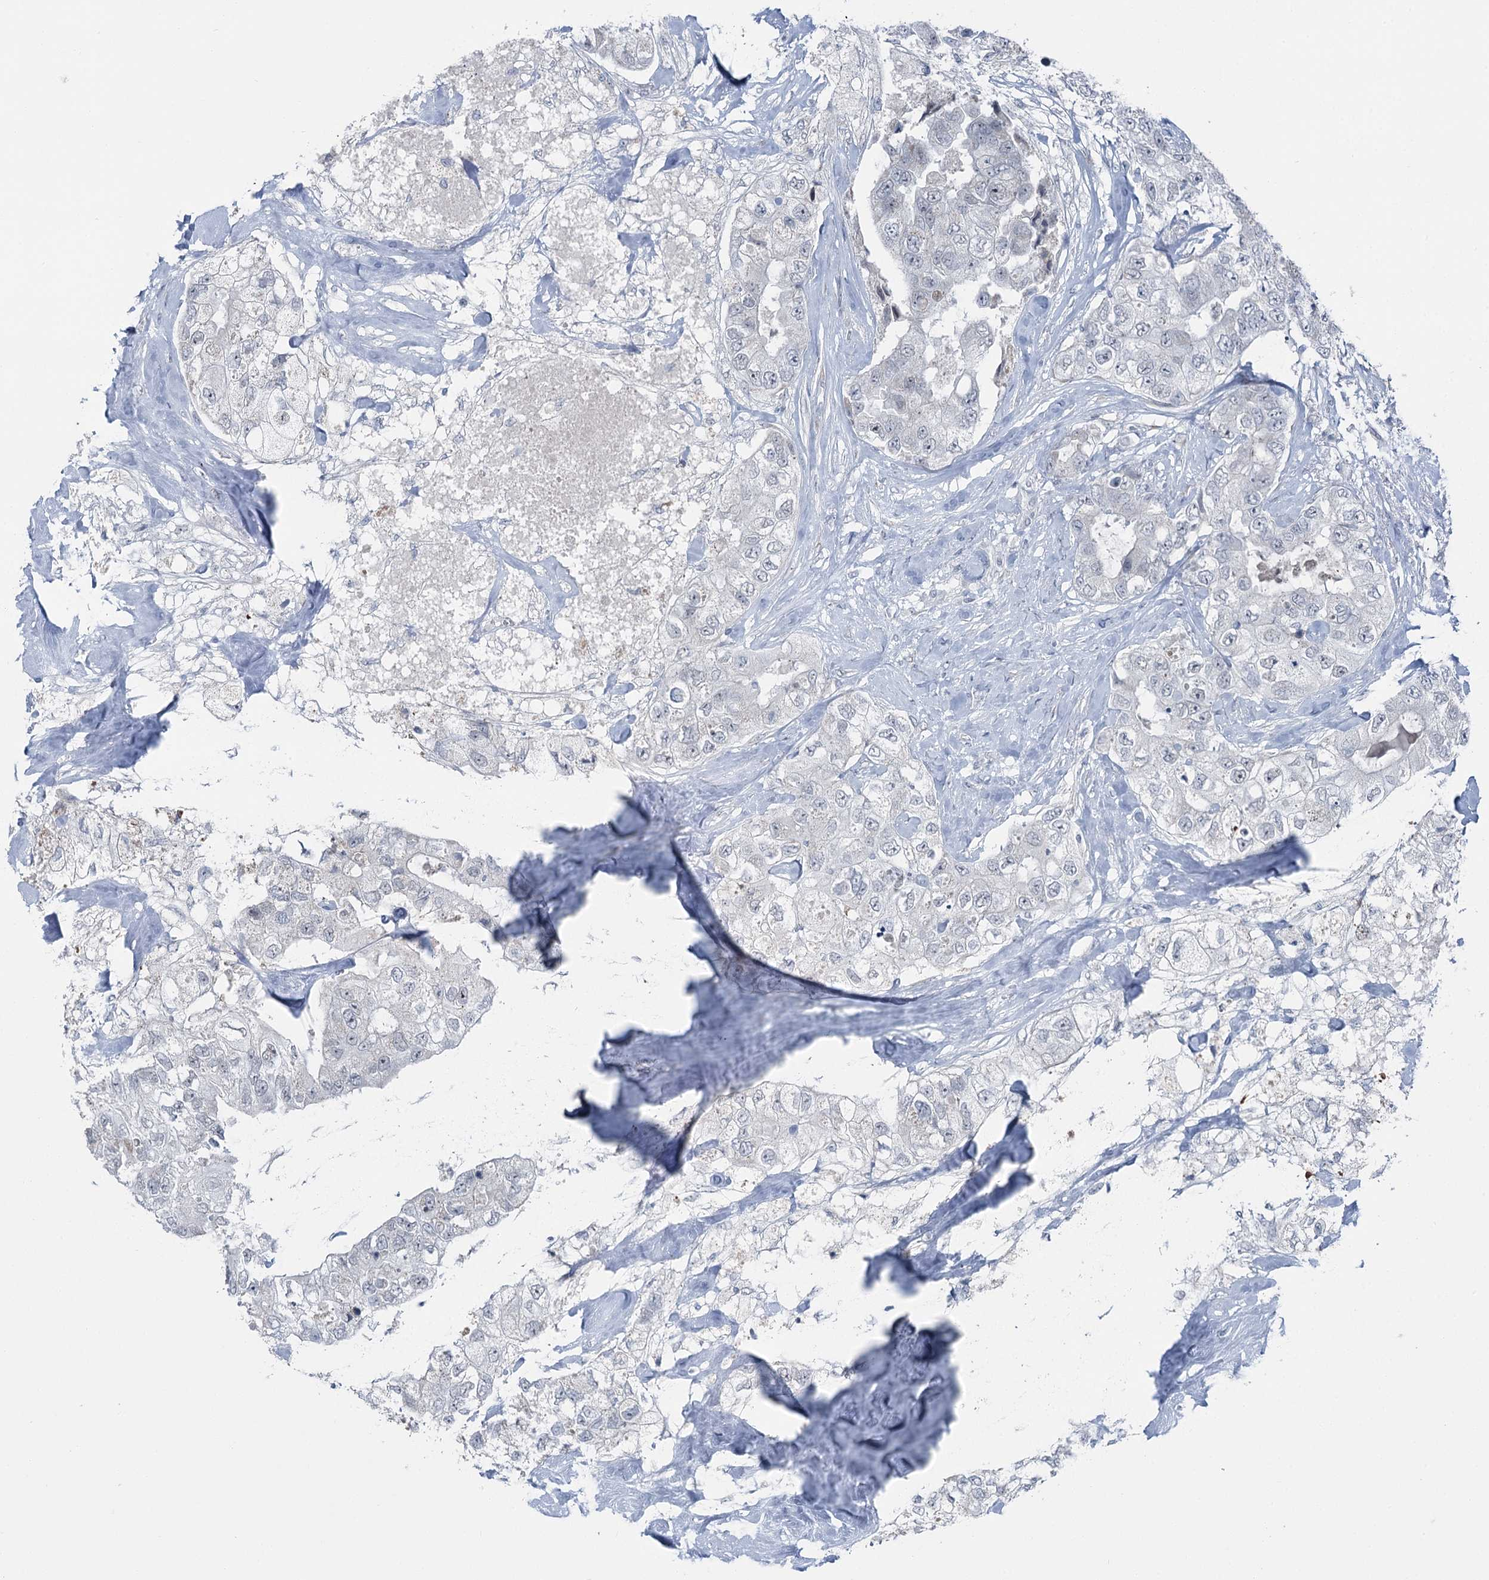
{"staining": {"intensity": "negative", "quantity": "none", "location": "none"}, "tissue": "breast cancer", "cell_type": "Tumor cells", "image_type": "cancer", "snomed": [{"axis": "morphology", "description": "Duct carcinoma"}, {"axis": "topography", "description": "Breast"}], "caption": "This is an immunohistochemistry photomicrograph of infiltrating ductal carcinoma (breast). There is no expression in tumor cells.", "gene": "STEEP1", "patient": {"sex": "female", "age": 62}}